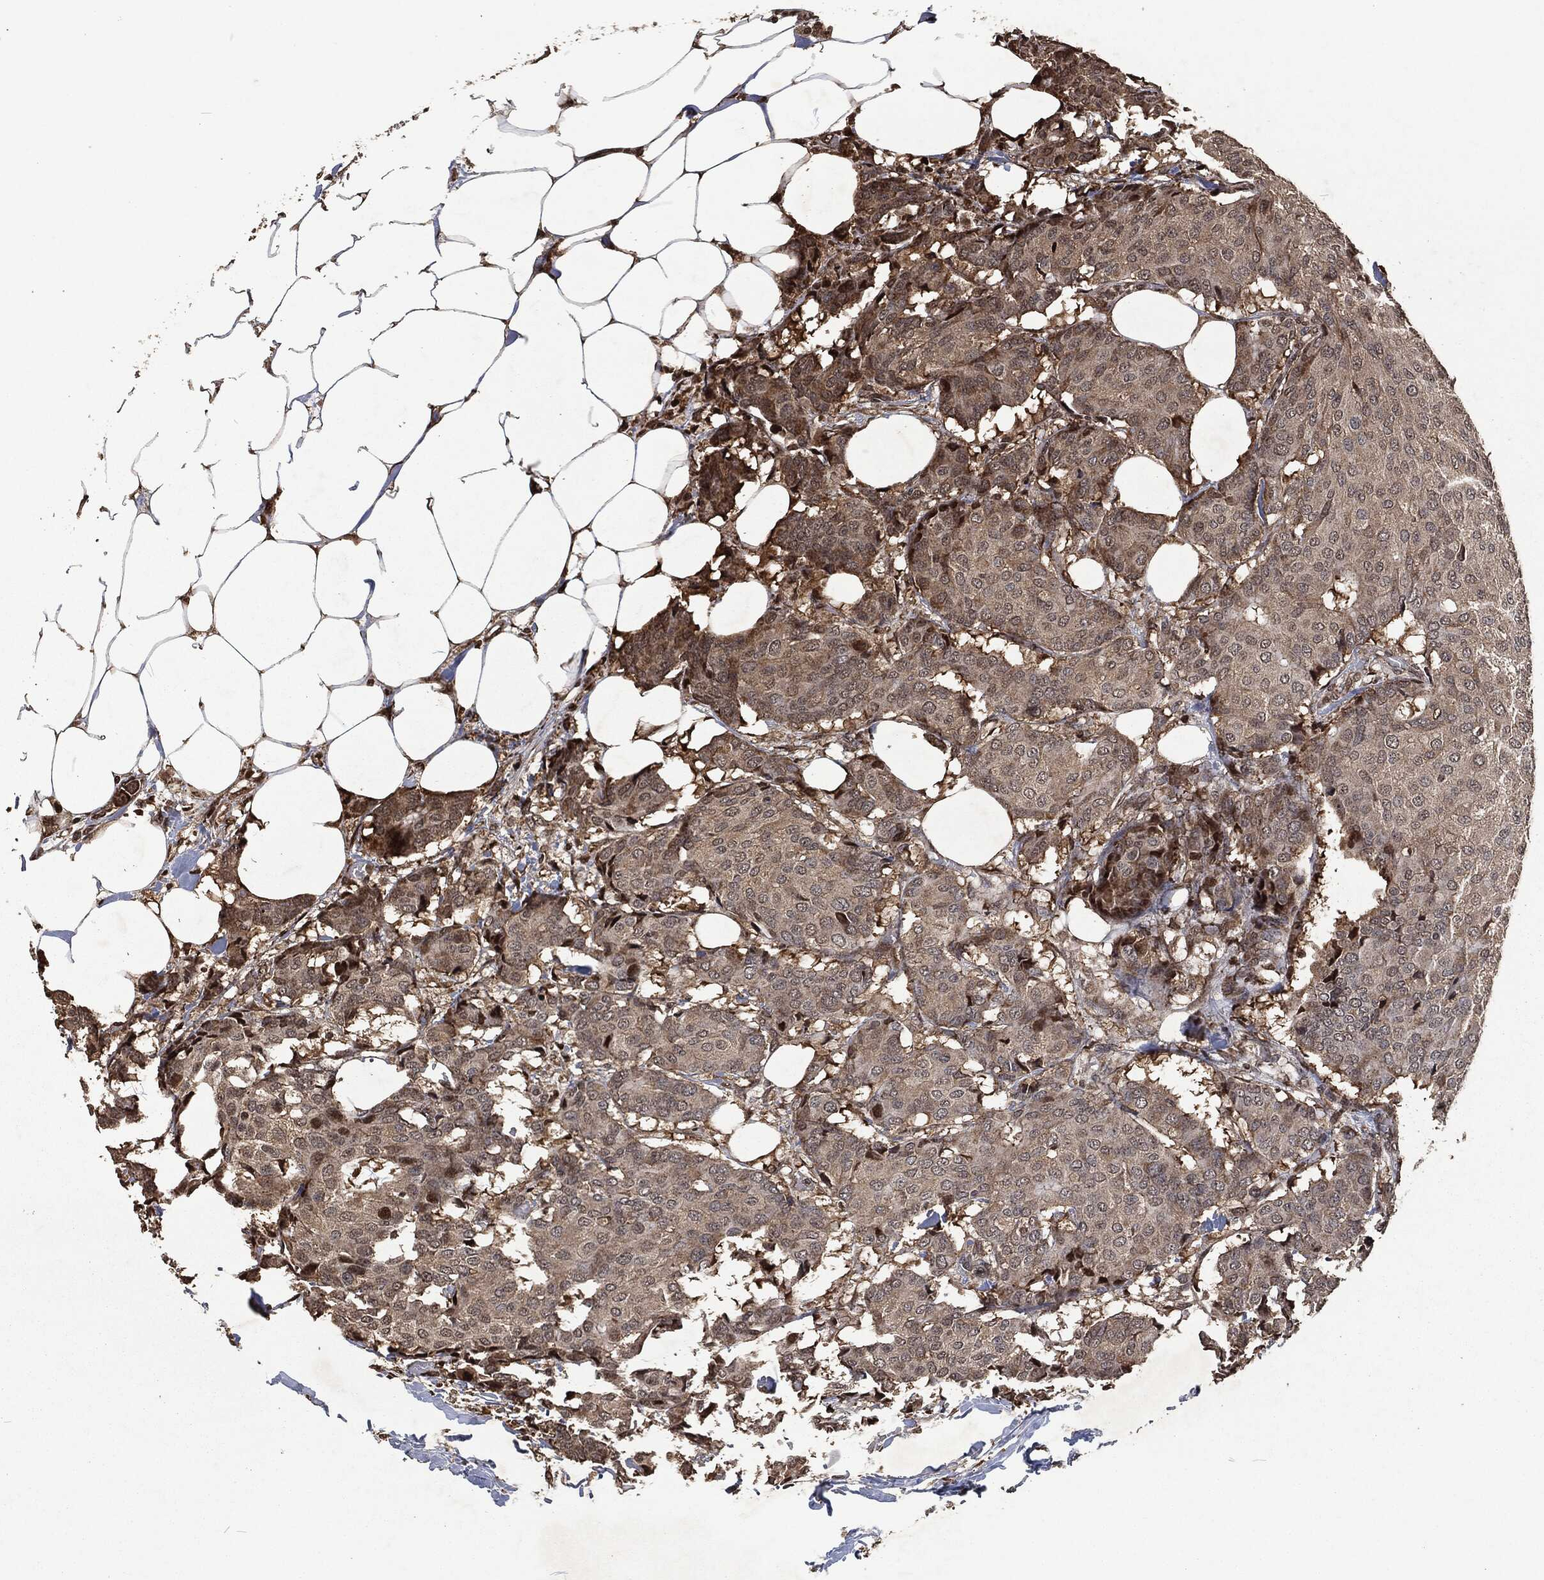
{"staining": {"intensity": "strong", "quantity": "<25%", "location": "nuclear"}, "tissue": "breast cancer", "cell_type": "Tumor cells", "image_type": "cancer", "snomed": [{"axis": "morphology", "description": "Duct carcinoma"}, {"axis": "topography", "description": "Breast"}], "caption": "Immunohistochemistry (IHC) photomicrograph of neoplastic tissue: breast intraductal carcinoma stained using IHC reveals medium levels of strong protein expression localized specifically in the nuclear of tumor cells, appearing as a nuclear brown color.", "gene": "SNAI1", "patient": {"sex": "female", "age": 75}}